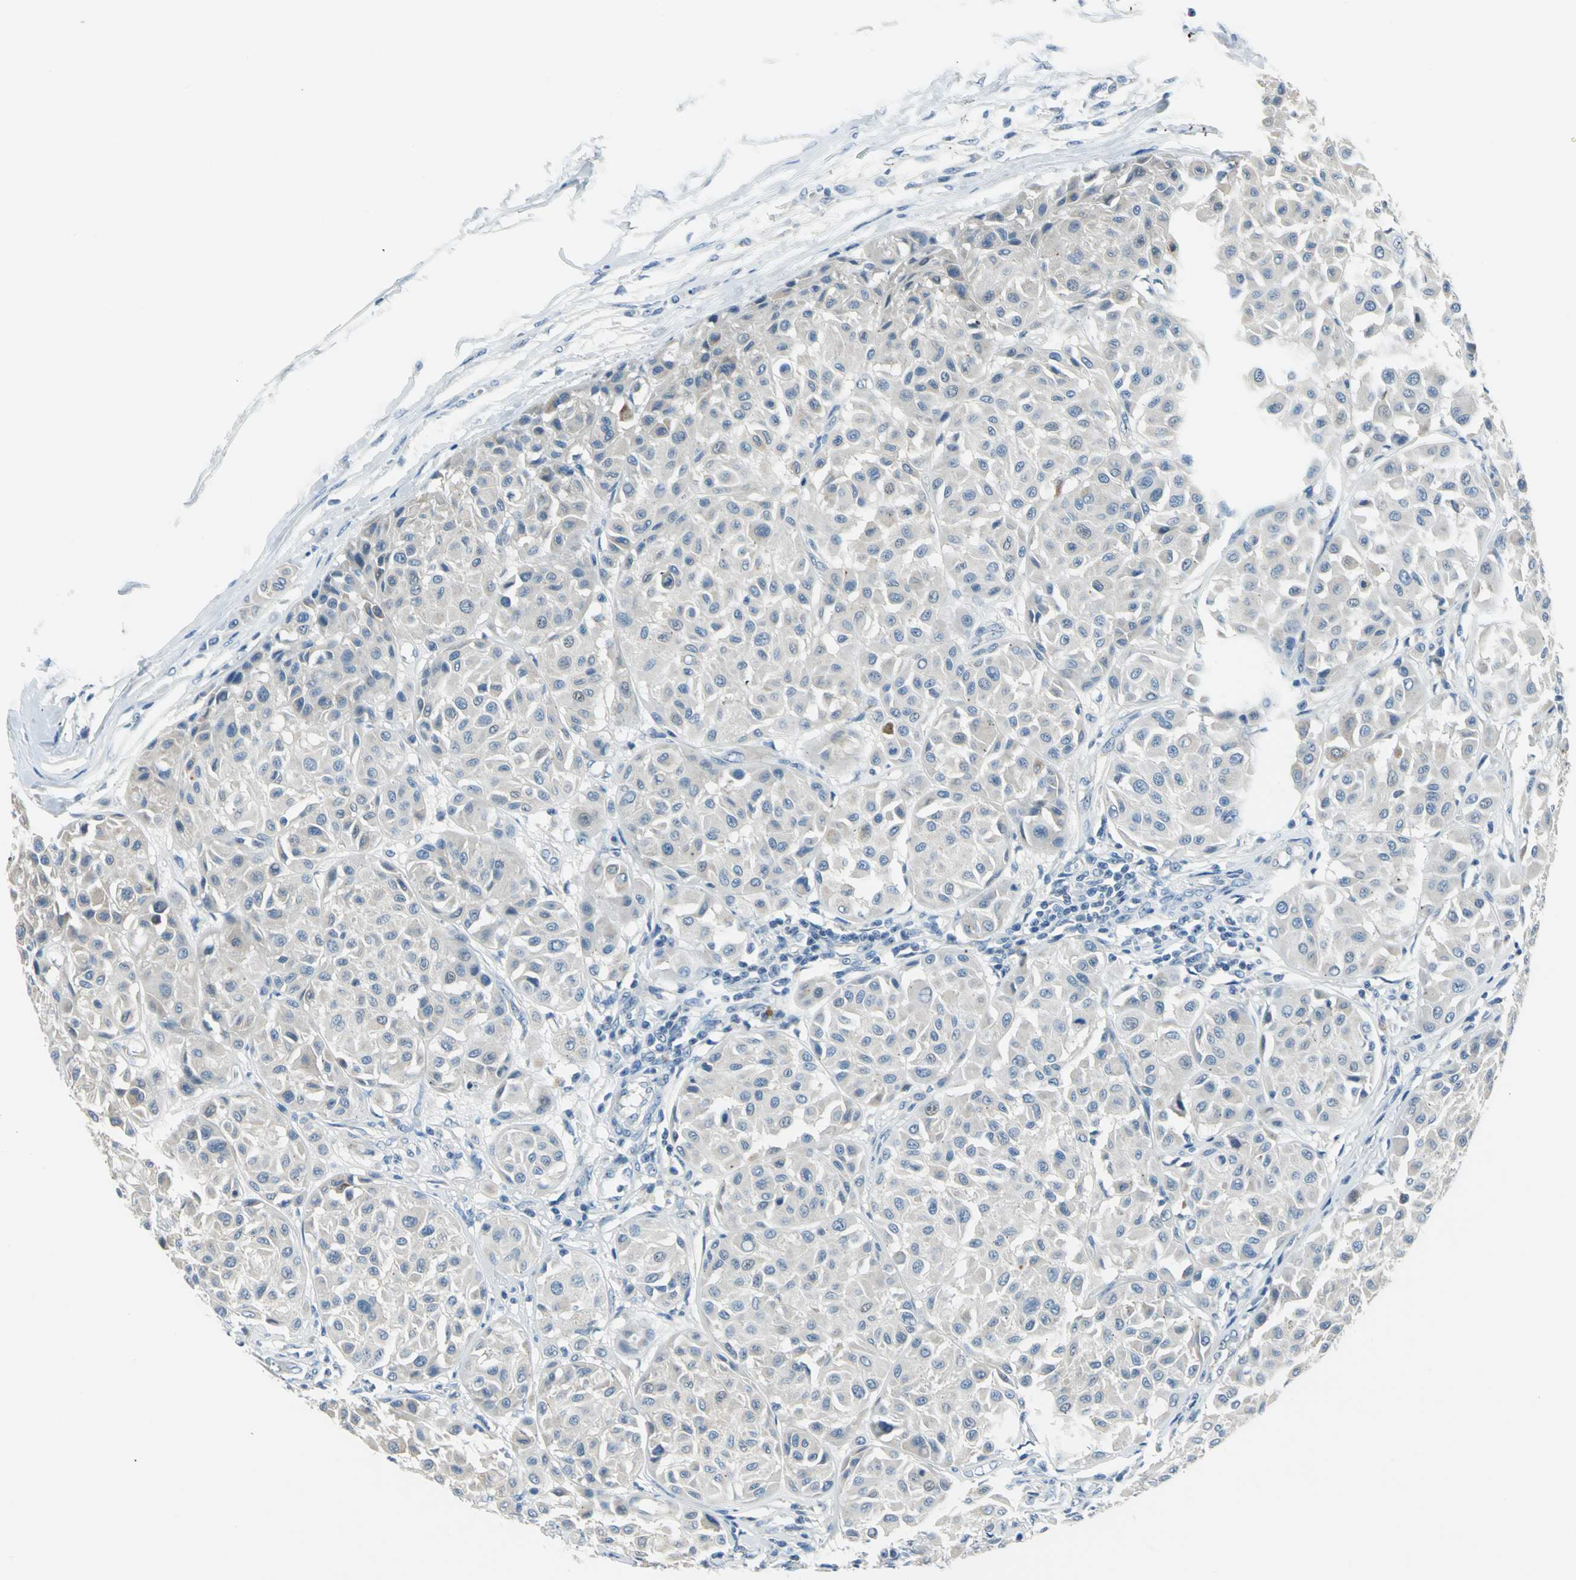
{"staining": {"intensity": "negative", "quantity": "none", "location": "none"}, "tissue": "melanoma", "cell_type": "Tumor cells", "image_type": "cancer", "snomed": [{"axis": "morphology", "description": "Malignant melanoma, Metastatic site"}, {"axis": "topography", "description": "Soft tissue"}], "caption": "This is an immunohistochemistry micrograph of melanoma. There is no staining in tumor cells.", "gene": "MUC4", "patient": {"sex": "male", "age": 41}}